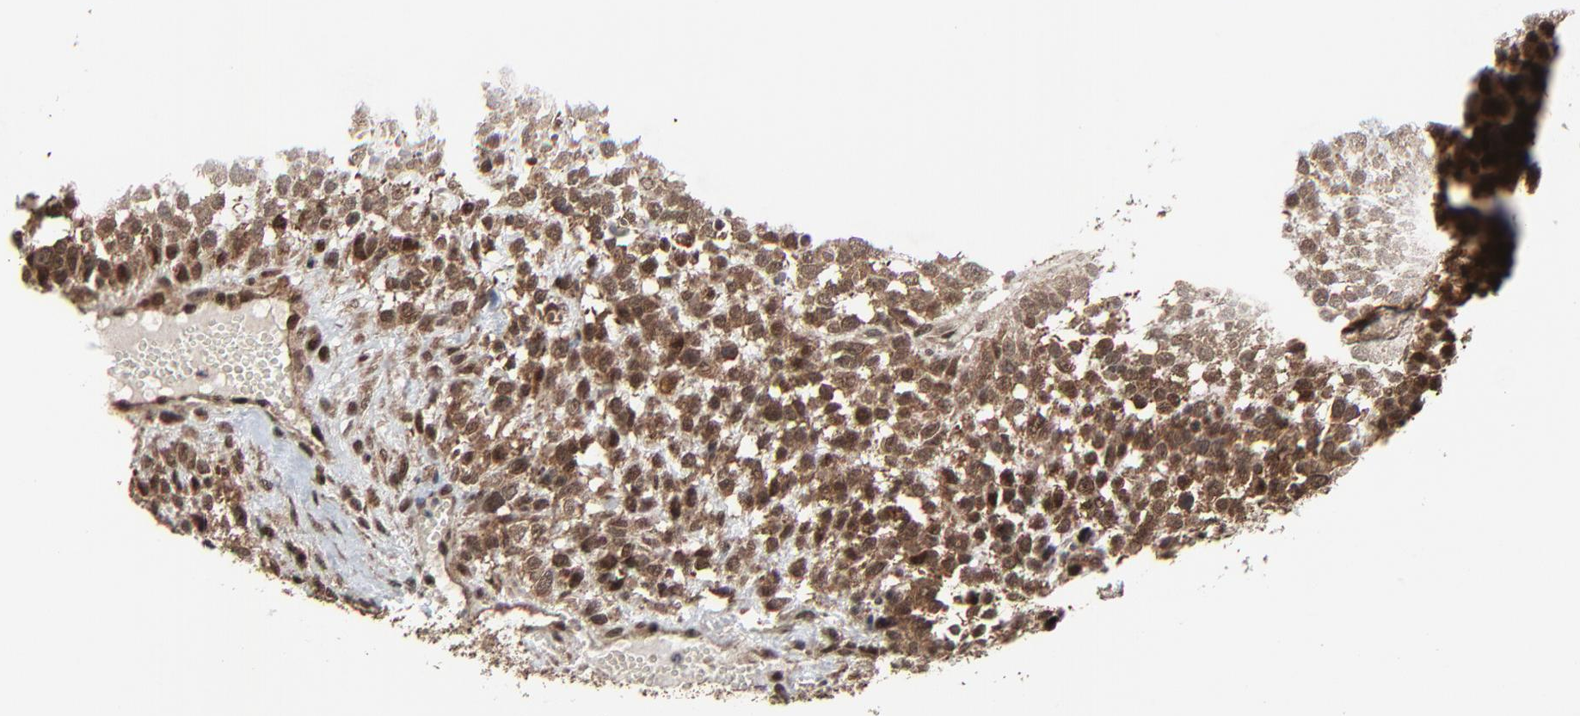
{"staining": {"intensity": "moderate", "quantity": "25%-75%", "location": "cytoplasmic/membranous,nuclear"}, "tissue": "glioma", "cell_type": "Tumor cells", "image_type": "cancer", "snomed": [{"axis": "morphology", "description": "Glioma, malignant, High grade"}, {"axis": "topography", "description": "Brain"}], "caption": "Immunohistochemistry (DAB) staining of human malignant high-grade glioma displays moderate cytoplasmic/membranous and nuclear protein expression in approximately 25%-75% of tumor cells.", "gene": "RHOJ", "patient": {"sex": "male", "age": 66}}